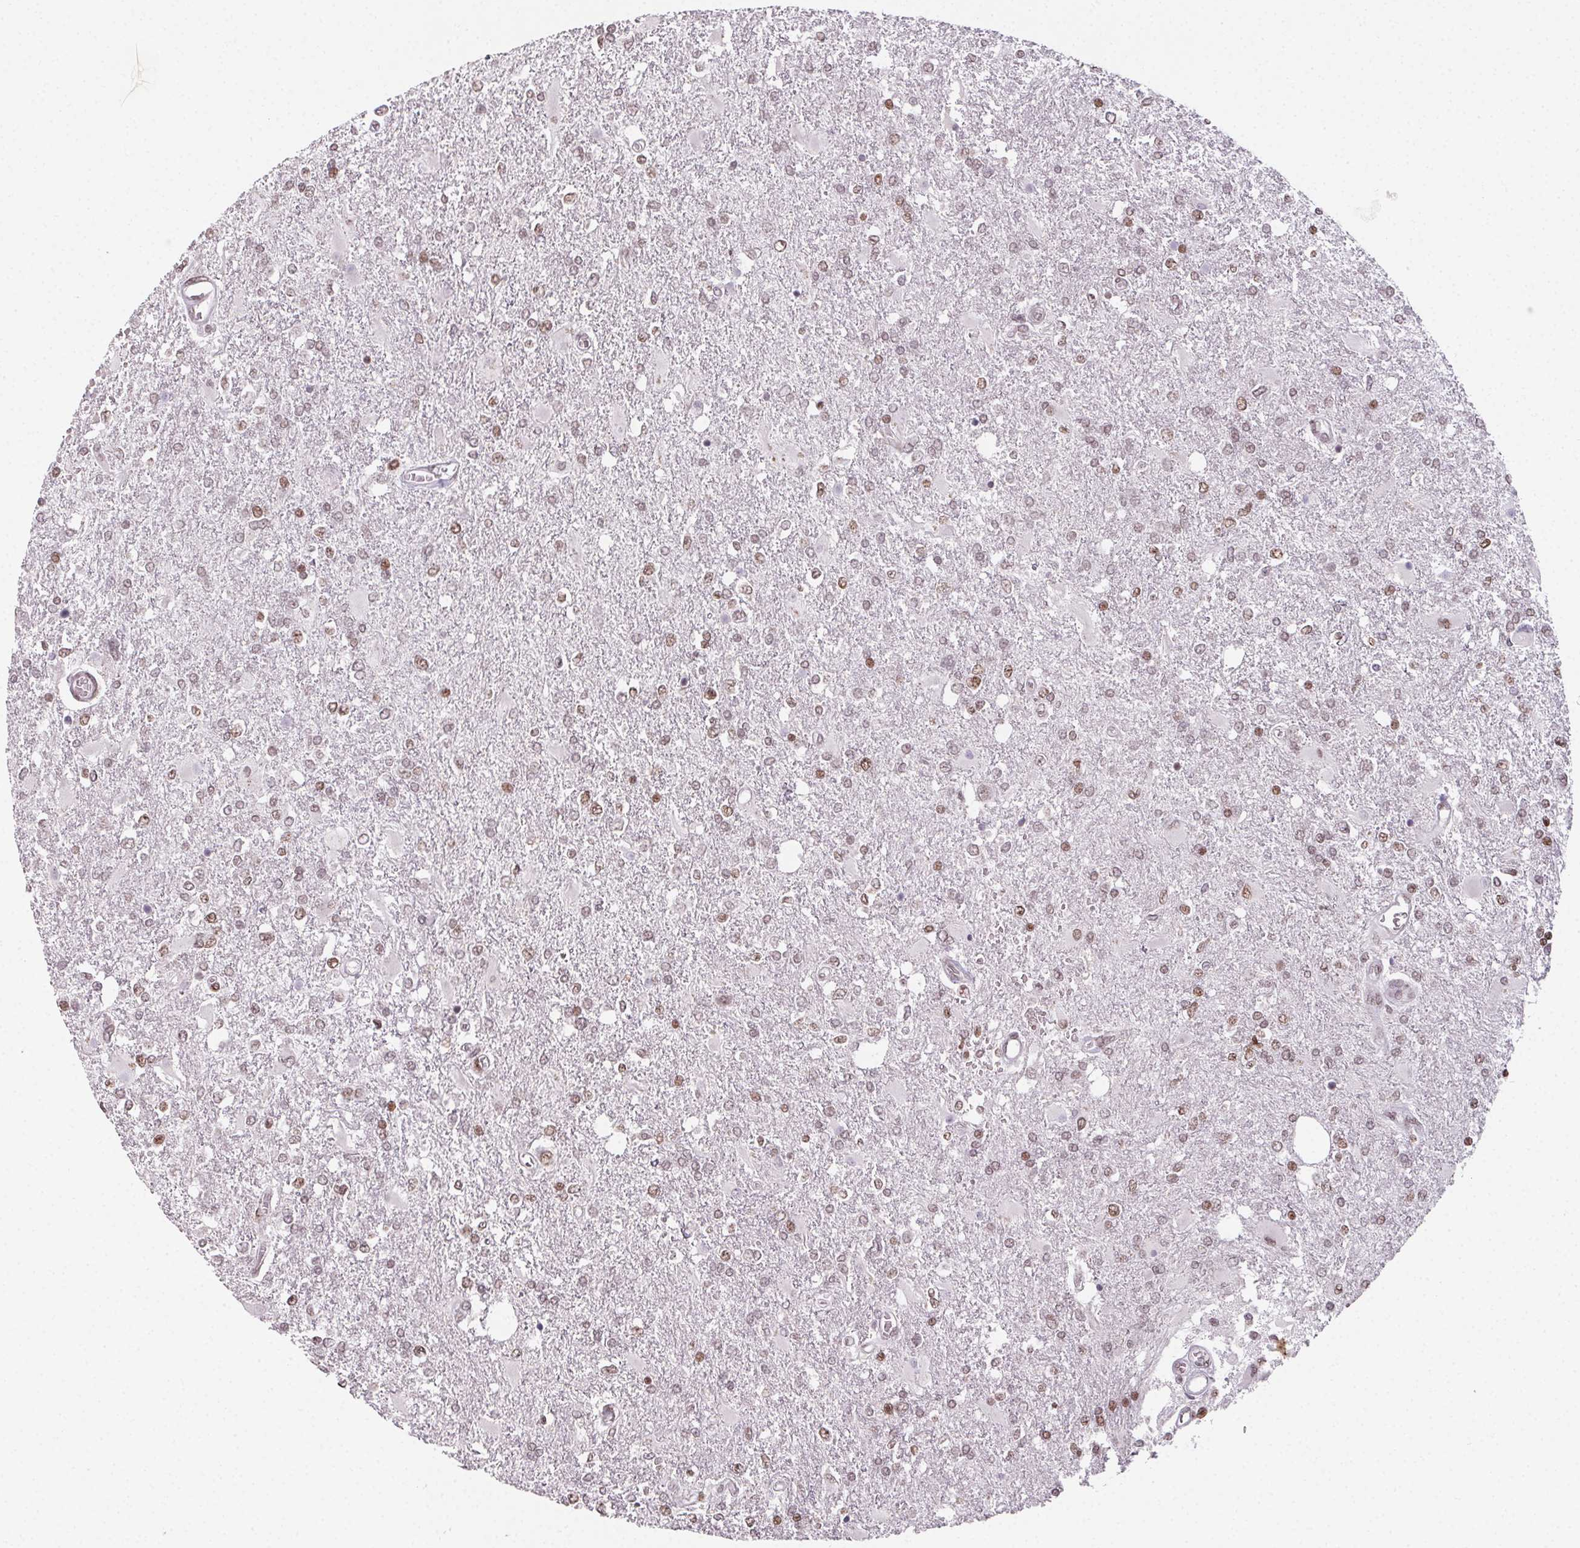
{"staining": {"intensity": "moderate", "quantity": ">75%", "location": "nuclear"}, "tissue": "glioma", "cell_type": "Tumor cells", "image_type": "cancer", "snomed": [{"axis": "morphology", "description": "Glioma, malignant, High grade"}, {"axis": "topography", "description": "Cerebral cortex"}], "caption": "The micrograph reveals staining of high-grade glioma (malignant), revealing moderate nuclear protein staining (brown color) within tumor cells.", "gene": "KMT2A", "patient": {"sex": "male", "age": 79}}